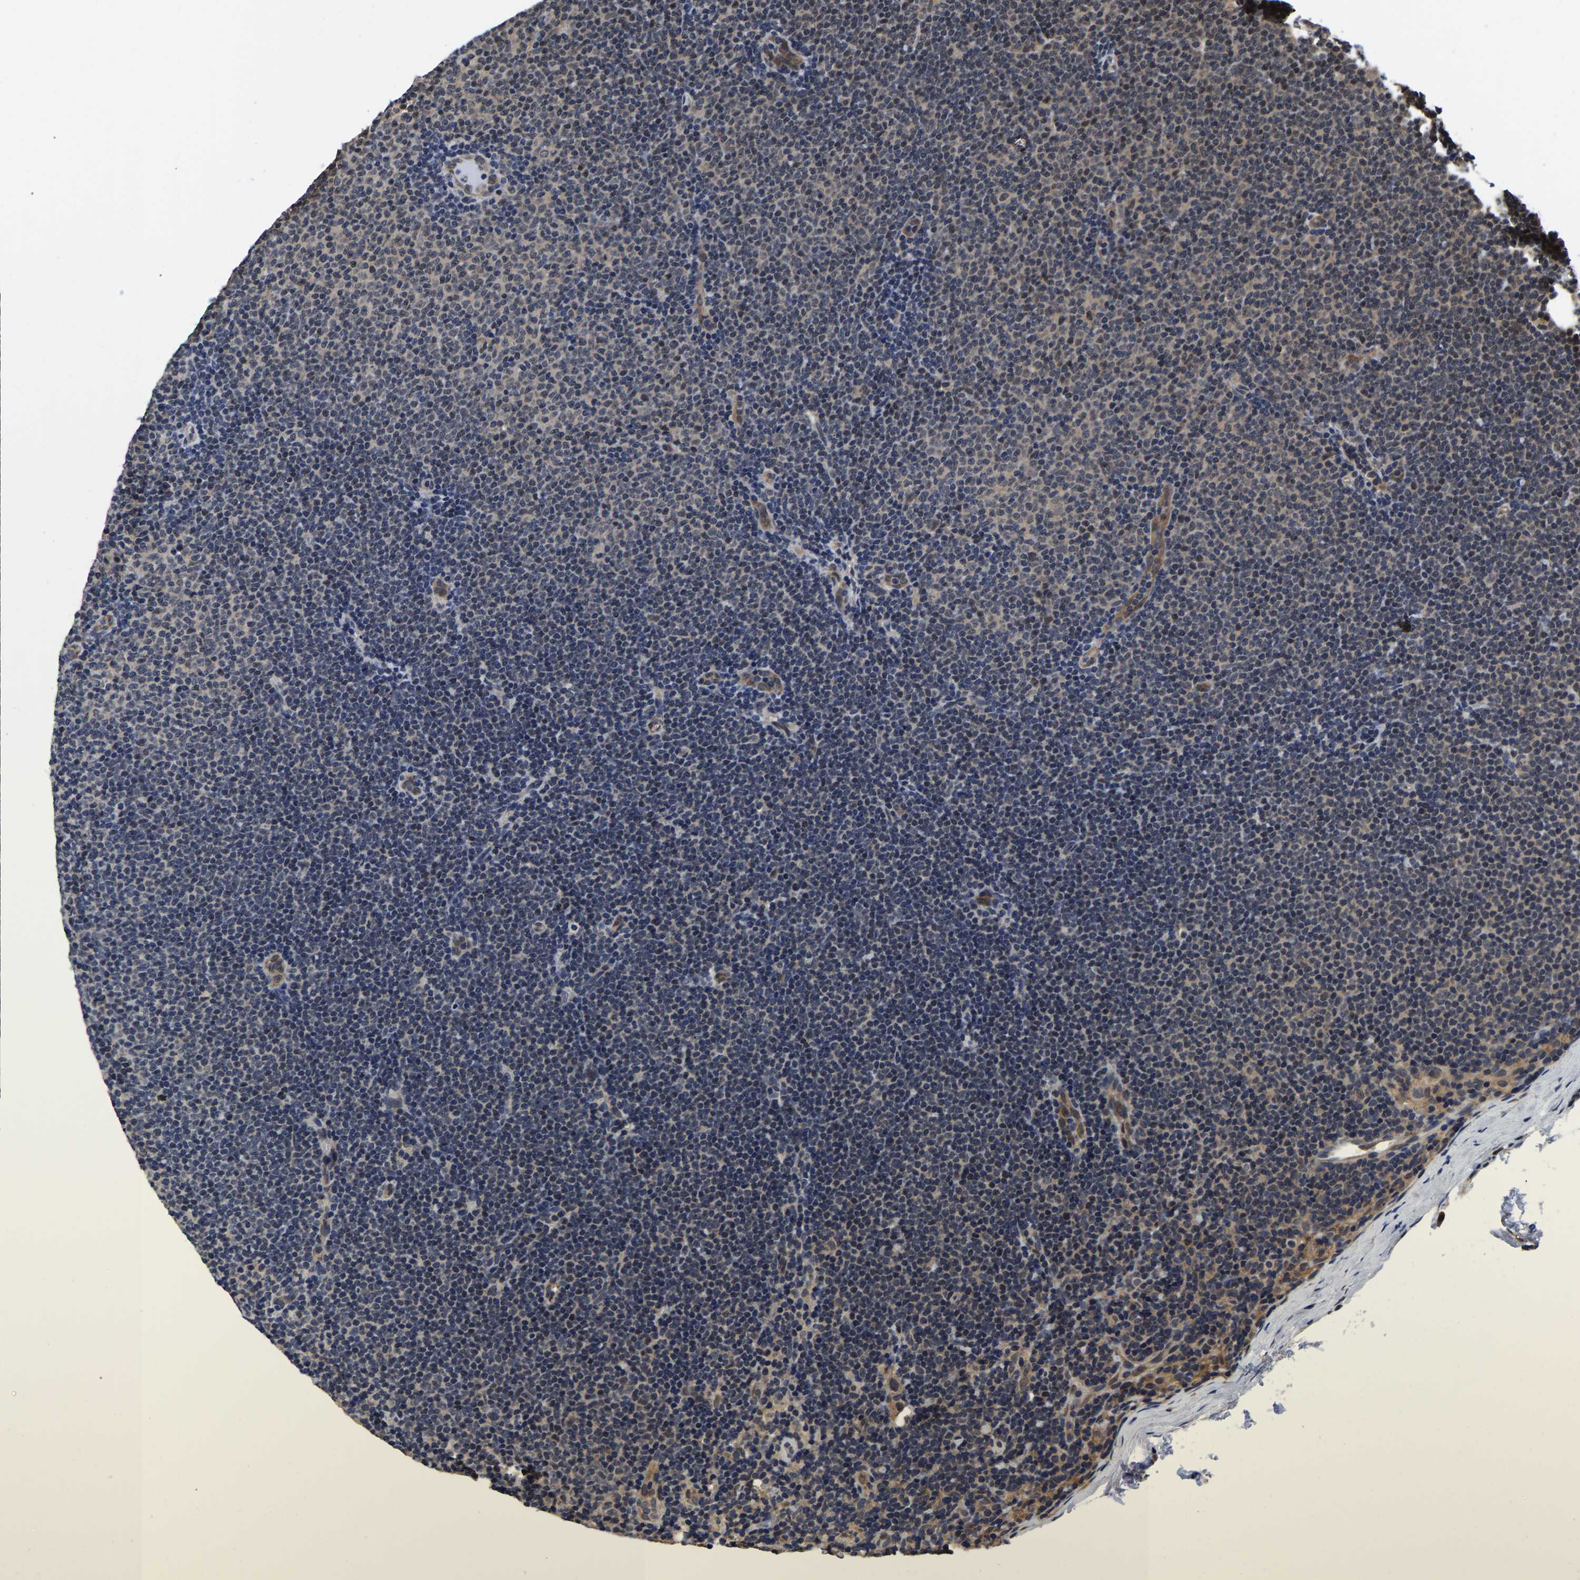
{"staining": {"intensity": "moderate", "quantity": "<25%", "location": "nuclear"}, "tissue": "lymphoma", "cell_type": "Tumor cells", "image_type": "cancer", "snomed": [{"axis": "morphology", "description": "Malignant lymphoma, non-Hodgkin's type, Low grade"}, {"axis": "topography", "description": "Lymph node"}], "caption": "A low amount of moderate nuclear positivity is present in approximately <25% of tumor cells in lymphoma tissue.", "gene": "MCOLN2", "patient": {"sex": "female", "age": 53}}